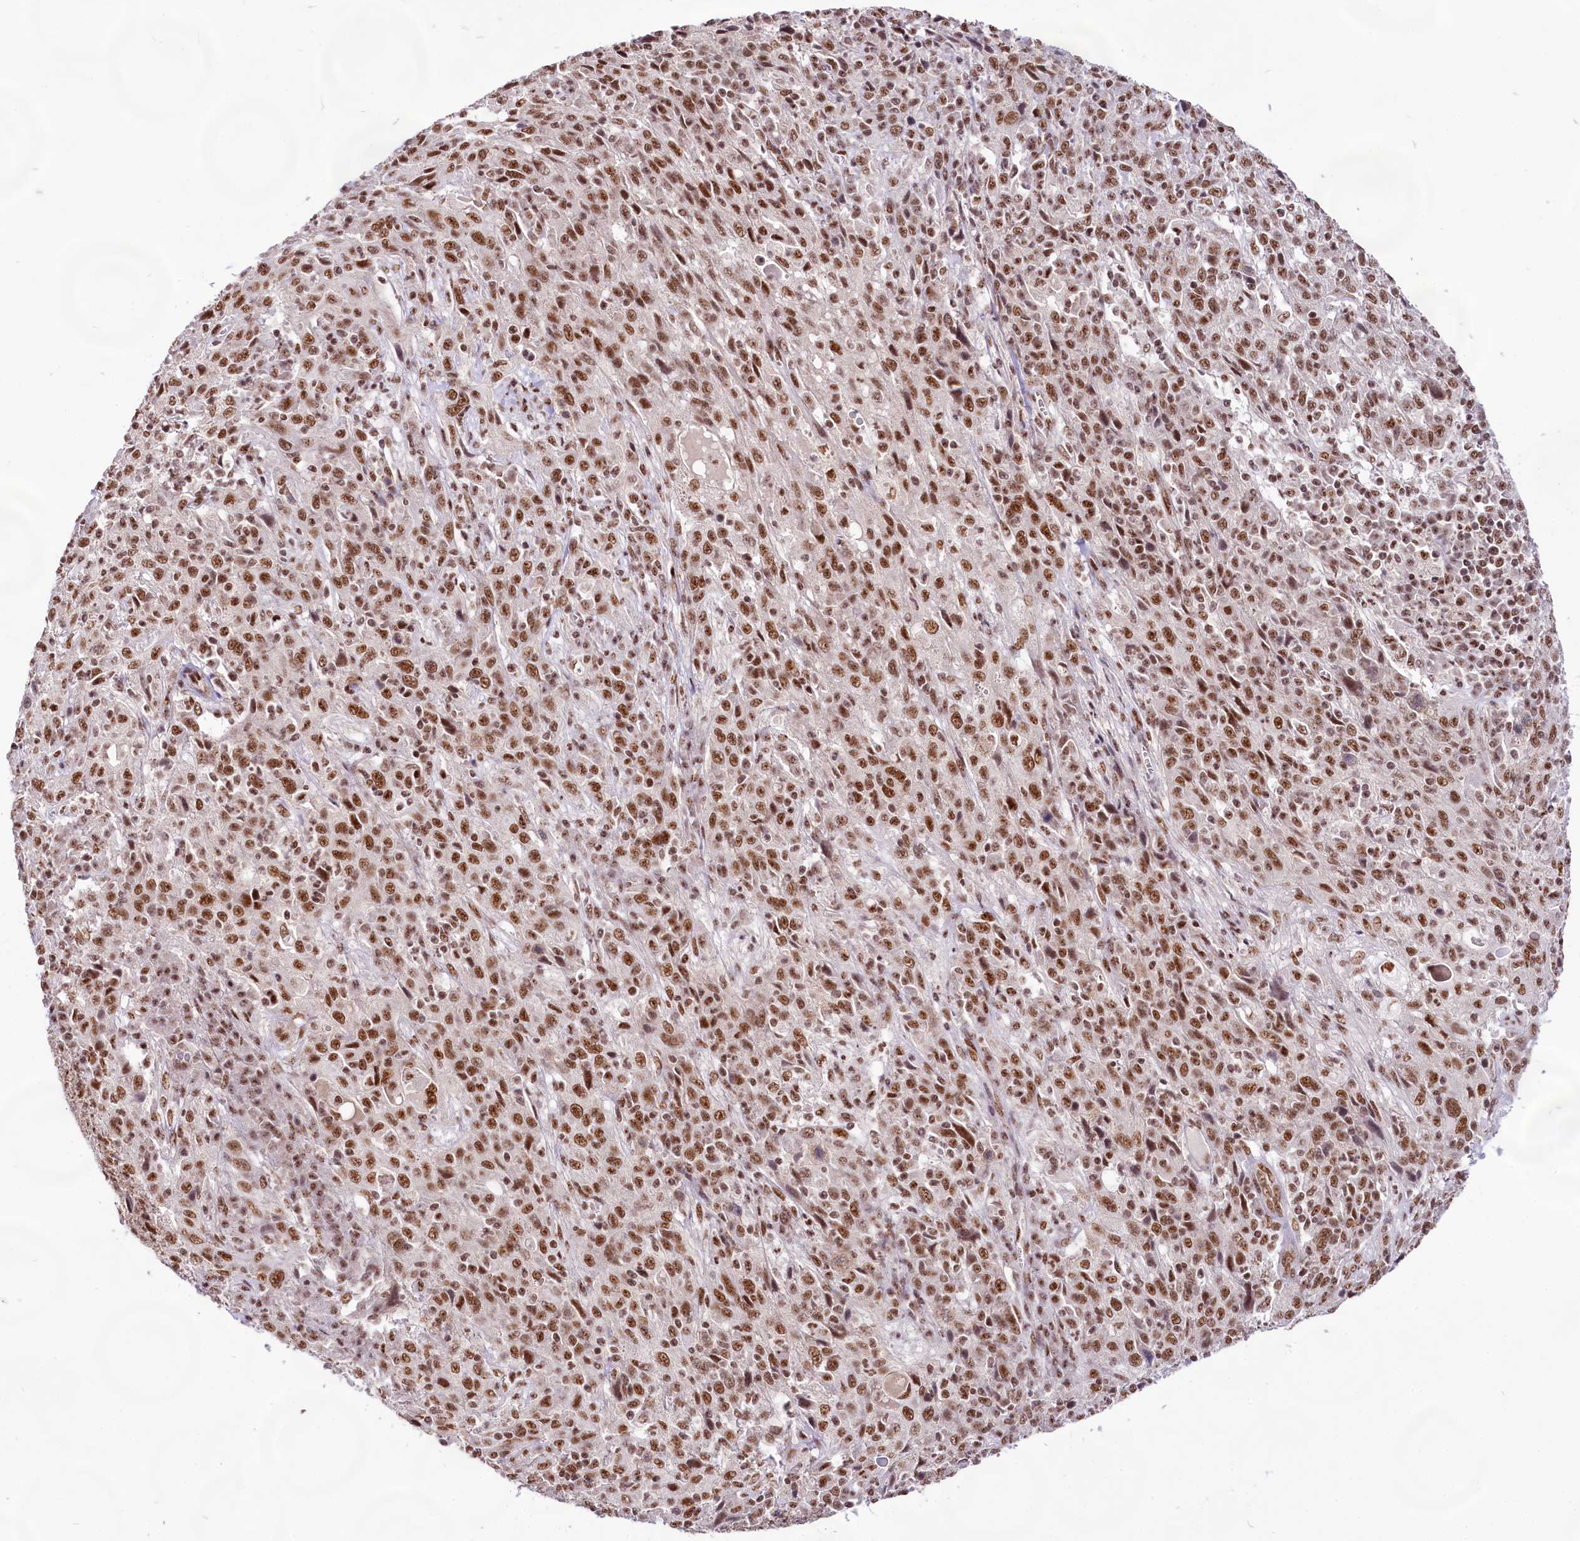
{"staining": {"intensity": "moderate", "quantity": ">75%", "location": "nuclear"}, "tissue": "cervical cancer", "cell_type": "Tumor cells", "image_type": "cancer", "snomed": [{"axis": "morphology", "description": "Squamous cell carcinoma, NOS"}, {"axis": "topography", "description": "Cervix"}], "caption": "Tumor cells demonstrate medium levels of moderate nuclear staining in approximately >75% of cells in cervical squamous cell carcinoma. (Stains: DAB (3,3'-diaminobenzidine) in brown, nuclei in blue, Microscopy: brightfield microscopy at high magnification).", "gene": "HIRA", "patient": {"sex": "female", "age": 46}}